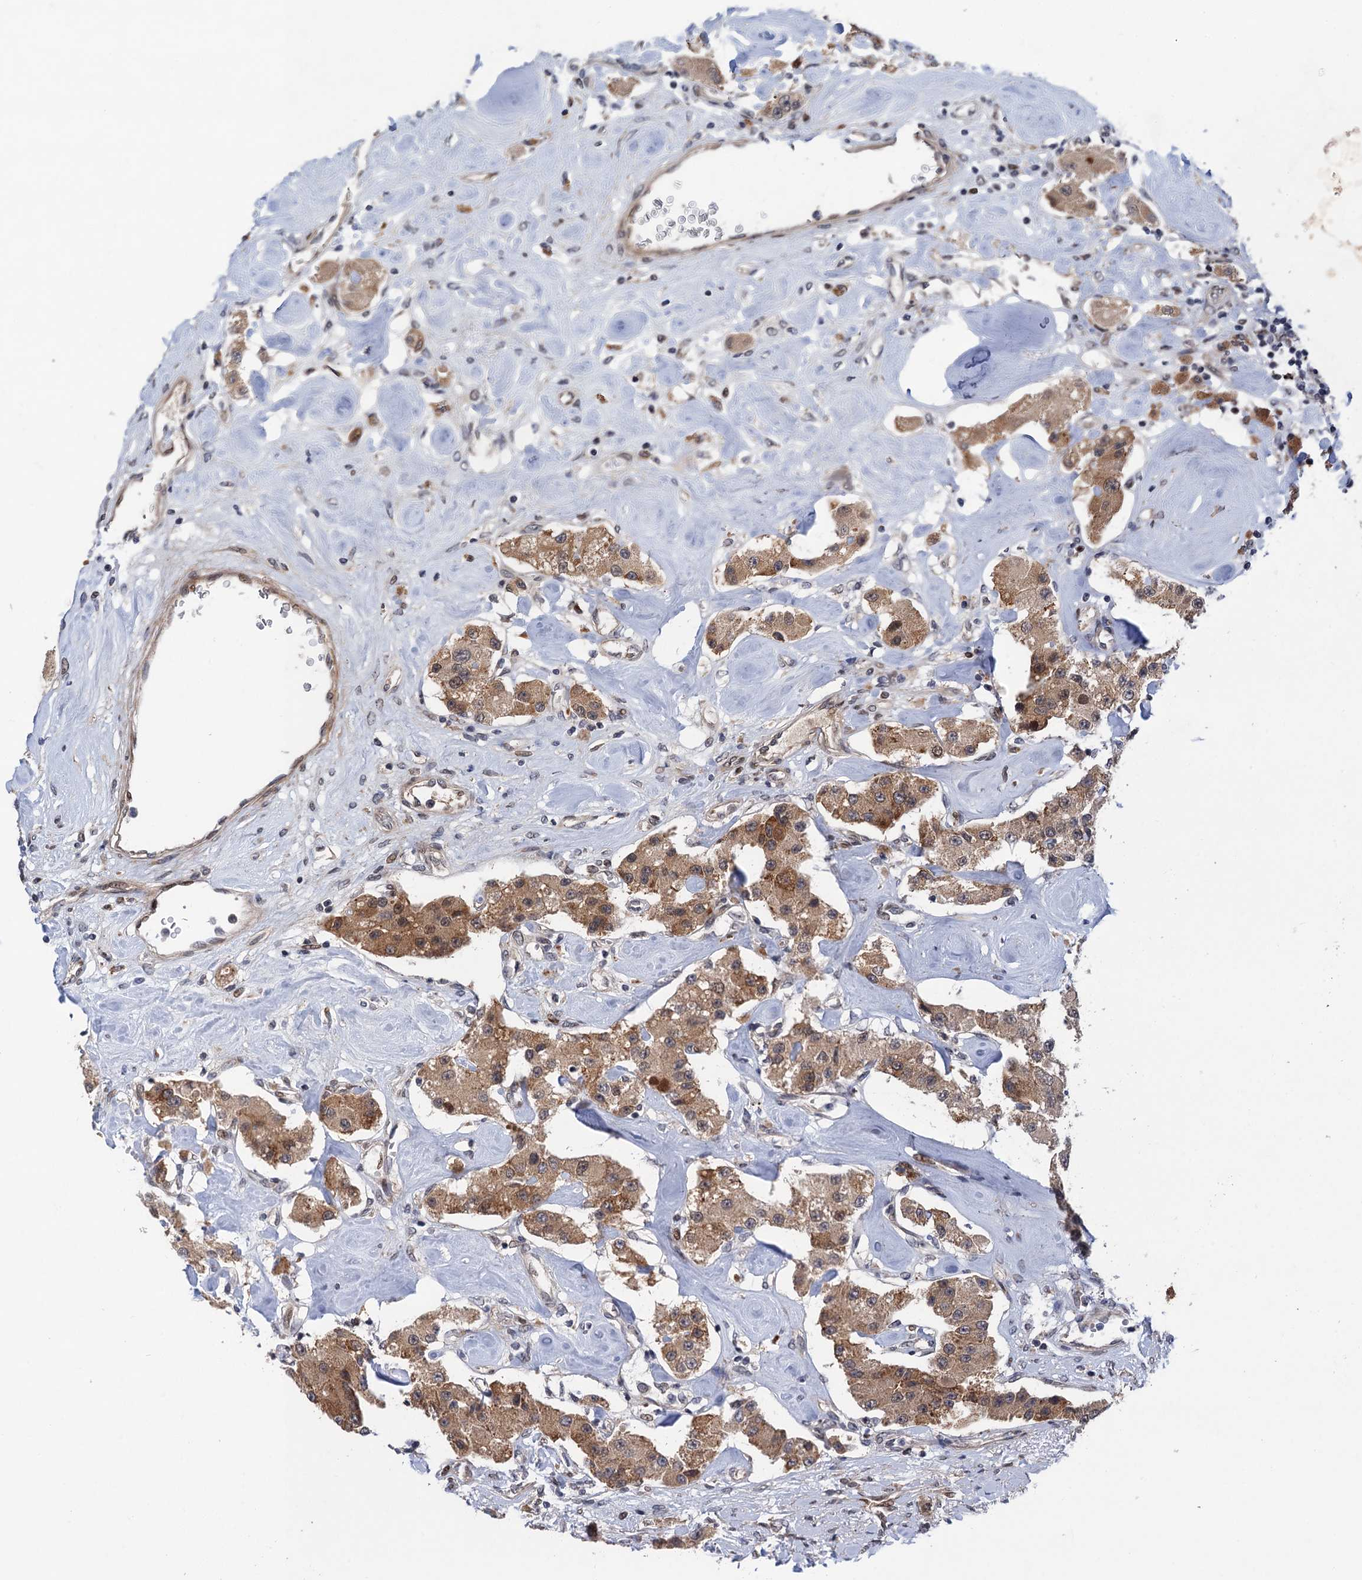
{"staining": {"intensity": "moderate", "quantity": ">75%", "location": "cytoplasmic/membranous"}, "tissue": "carcinoid", "cell_type": "Tumor cells", "image_type": "cancer", "snomed": [{"axis": "morphology", "description": "Carcinoid, malignant, NOS"}, {"axis": "topography", "description": "Pancreas"}], "caption": "Carcinoid tissue exhibits moderate cytoplasmic/membranous expression in approximately >75% of tumor cells The protein of interest is shown in brown color, while the nuclei are stained blue.", "gene": "NEK8", "patient": {"sex": "male", "age": 41}}